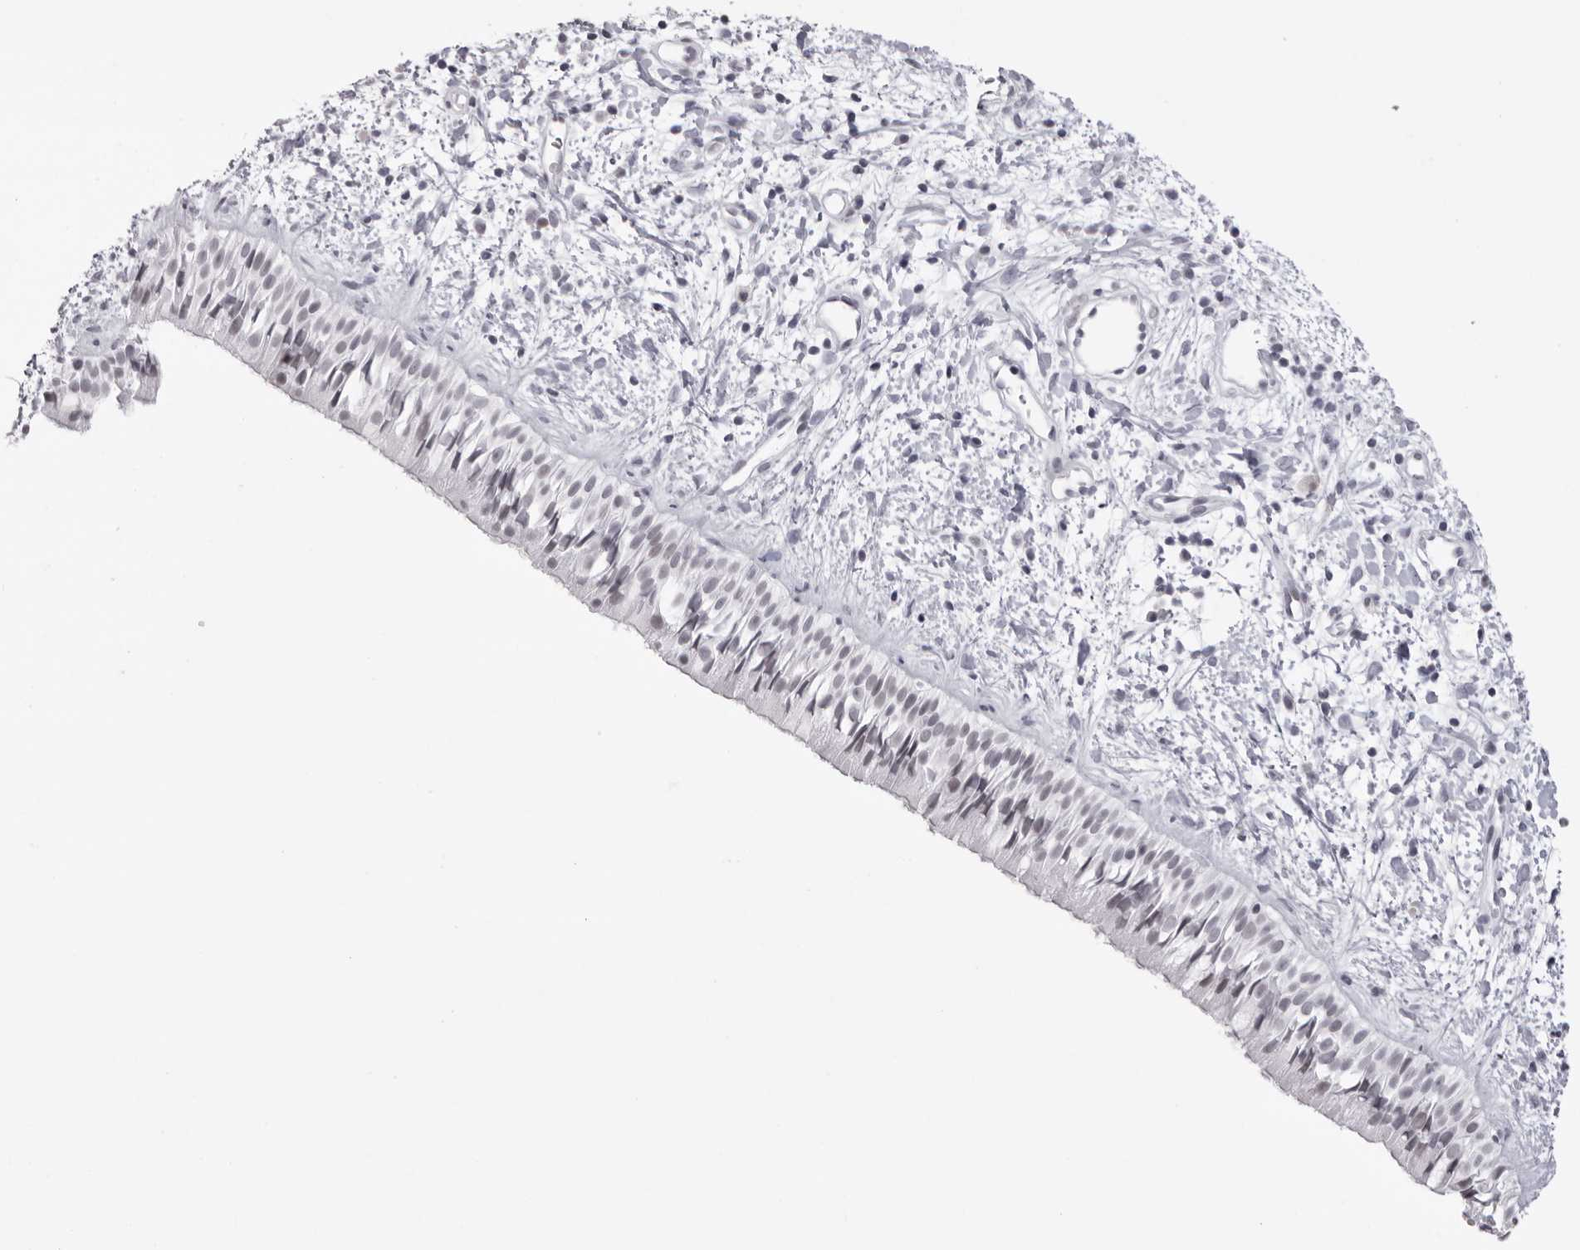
{"staining": {"intensity": "weak", "quantity": "<25%", "location": "nuclear"}, "tissue": "nasopharynx", "cell_type": "Respiratory epithelial cells", "image_type": "normal", "snomed": [{"axis": "morphology", "description": "Normal tissue, NOS"}, {"axis": "topography", "description": "Nasopharynx"}], "caption": "Micrograph shows no significant protein expression in respiratory epithelial cells of benign nasopharynx.", "gene": "MAFK", "patient": {"sex": "male", "age": 22}}